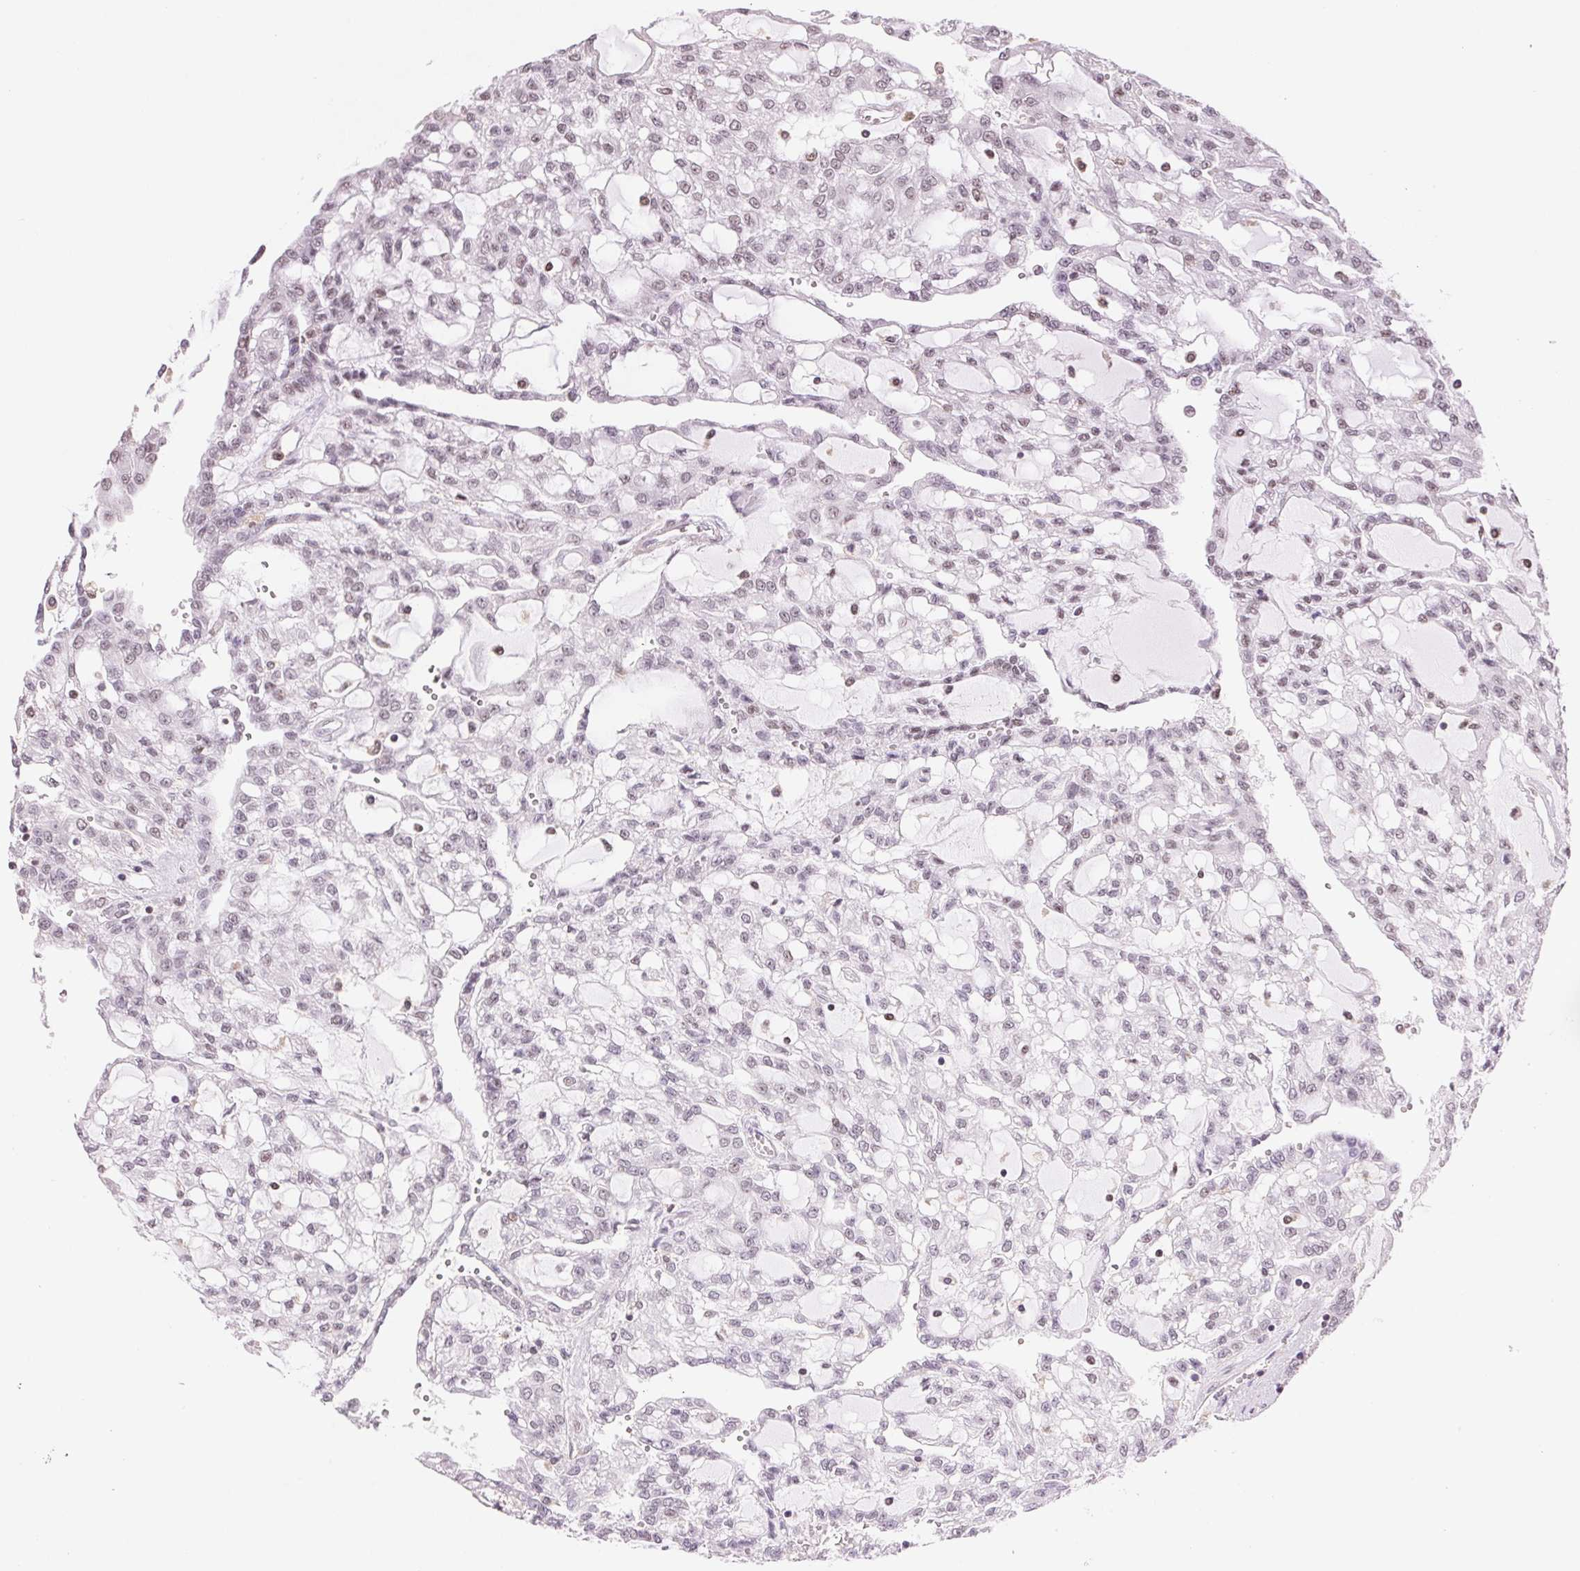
{"staining": {"intensity": "negative", "quantity": "none", "location": "none"}, "tissue": "renal cancer", "cell_type": "Tumor cells", "image_type": "cancer", "snomed": [{"axis": "morphology", "description": "Adenocarcinoma, NOS"}, {"axis": "topography", "description": "Kidney"}], "caption": "Renal adenocarcinoma stained for a protein using IHC reveals no positivity tumor cells.", "gene": "HNRNPDL", "patient": {"sex": "male", "age": 63}}